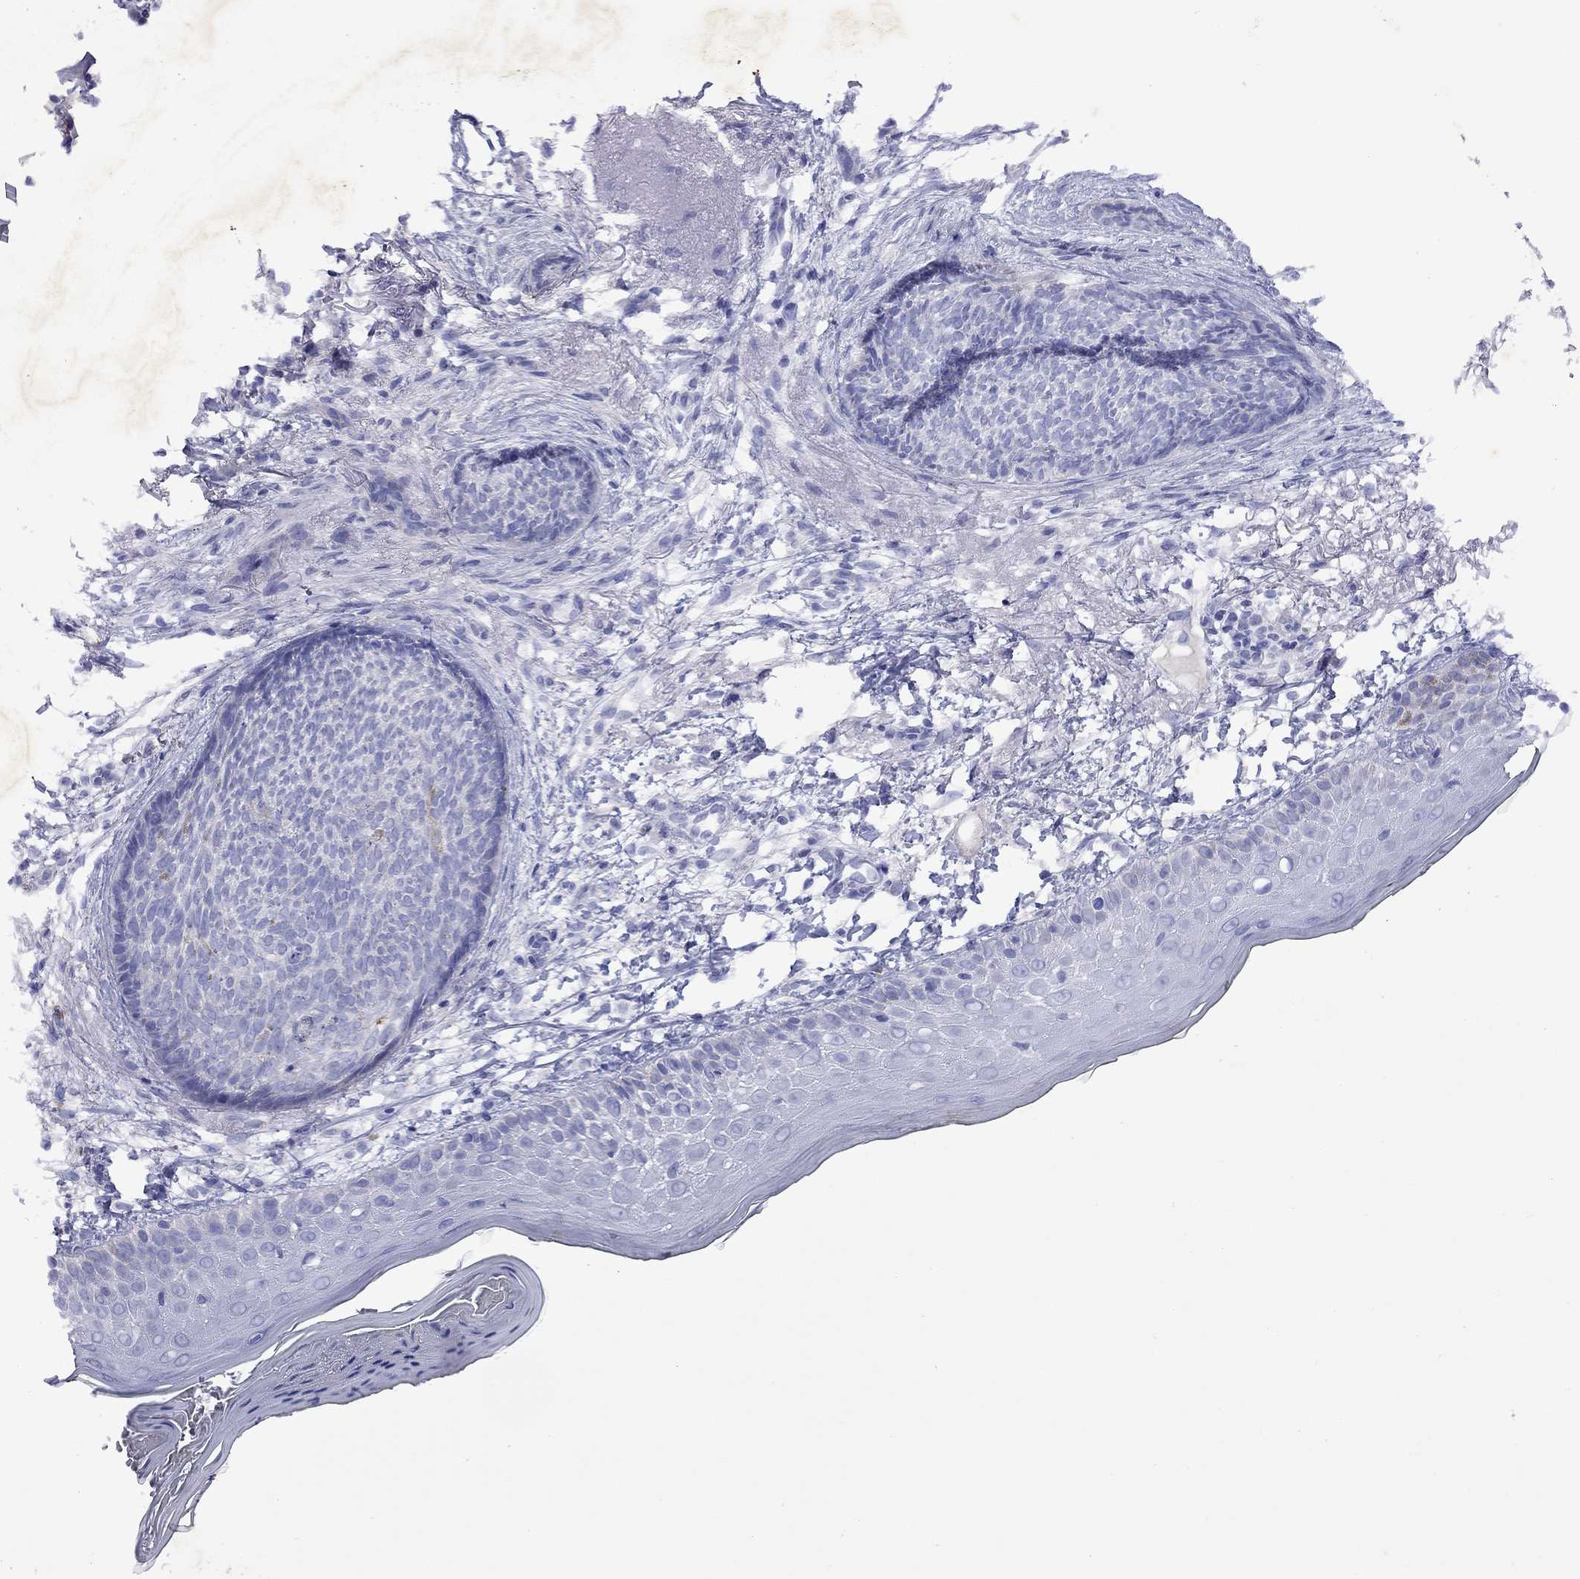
{"staining": {"intensity": "negative", "quantity": "none", "location": "none"}, "tissue": "skin cancer", "cell_type": "Tumor cells", "image_type": "cancer", "snomed": [{"axis": "morphology", "description": "Normal tissue, NOS"}, {"axis": "morphology", "description": "Basal cell carcinoma"}, {"axis": "topography", "description": "Skin"}], "caption": "The image shows no staining of tumor cells in skin cancer.", "gene": "GNAT3", "patient": {"sex": "male", "age": 84}}